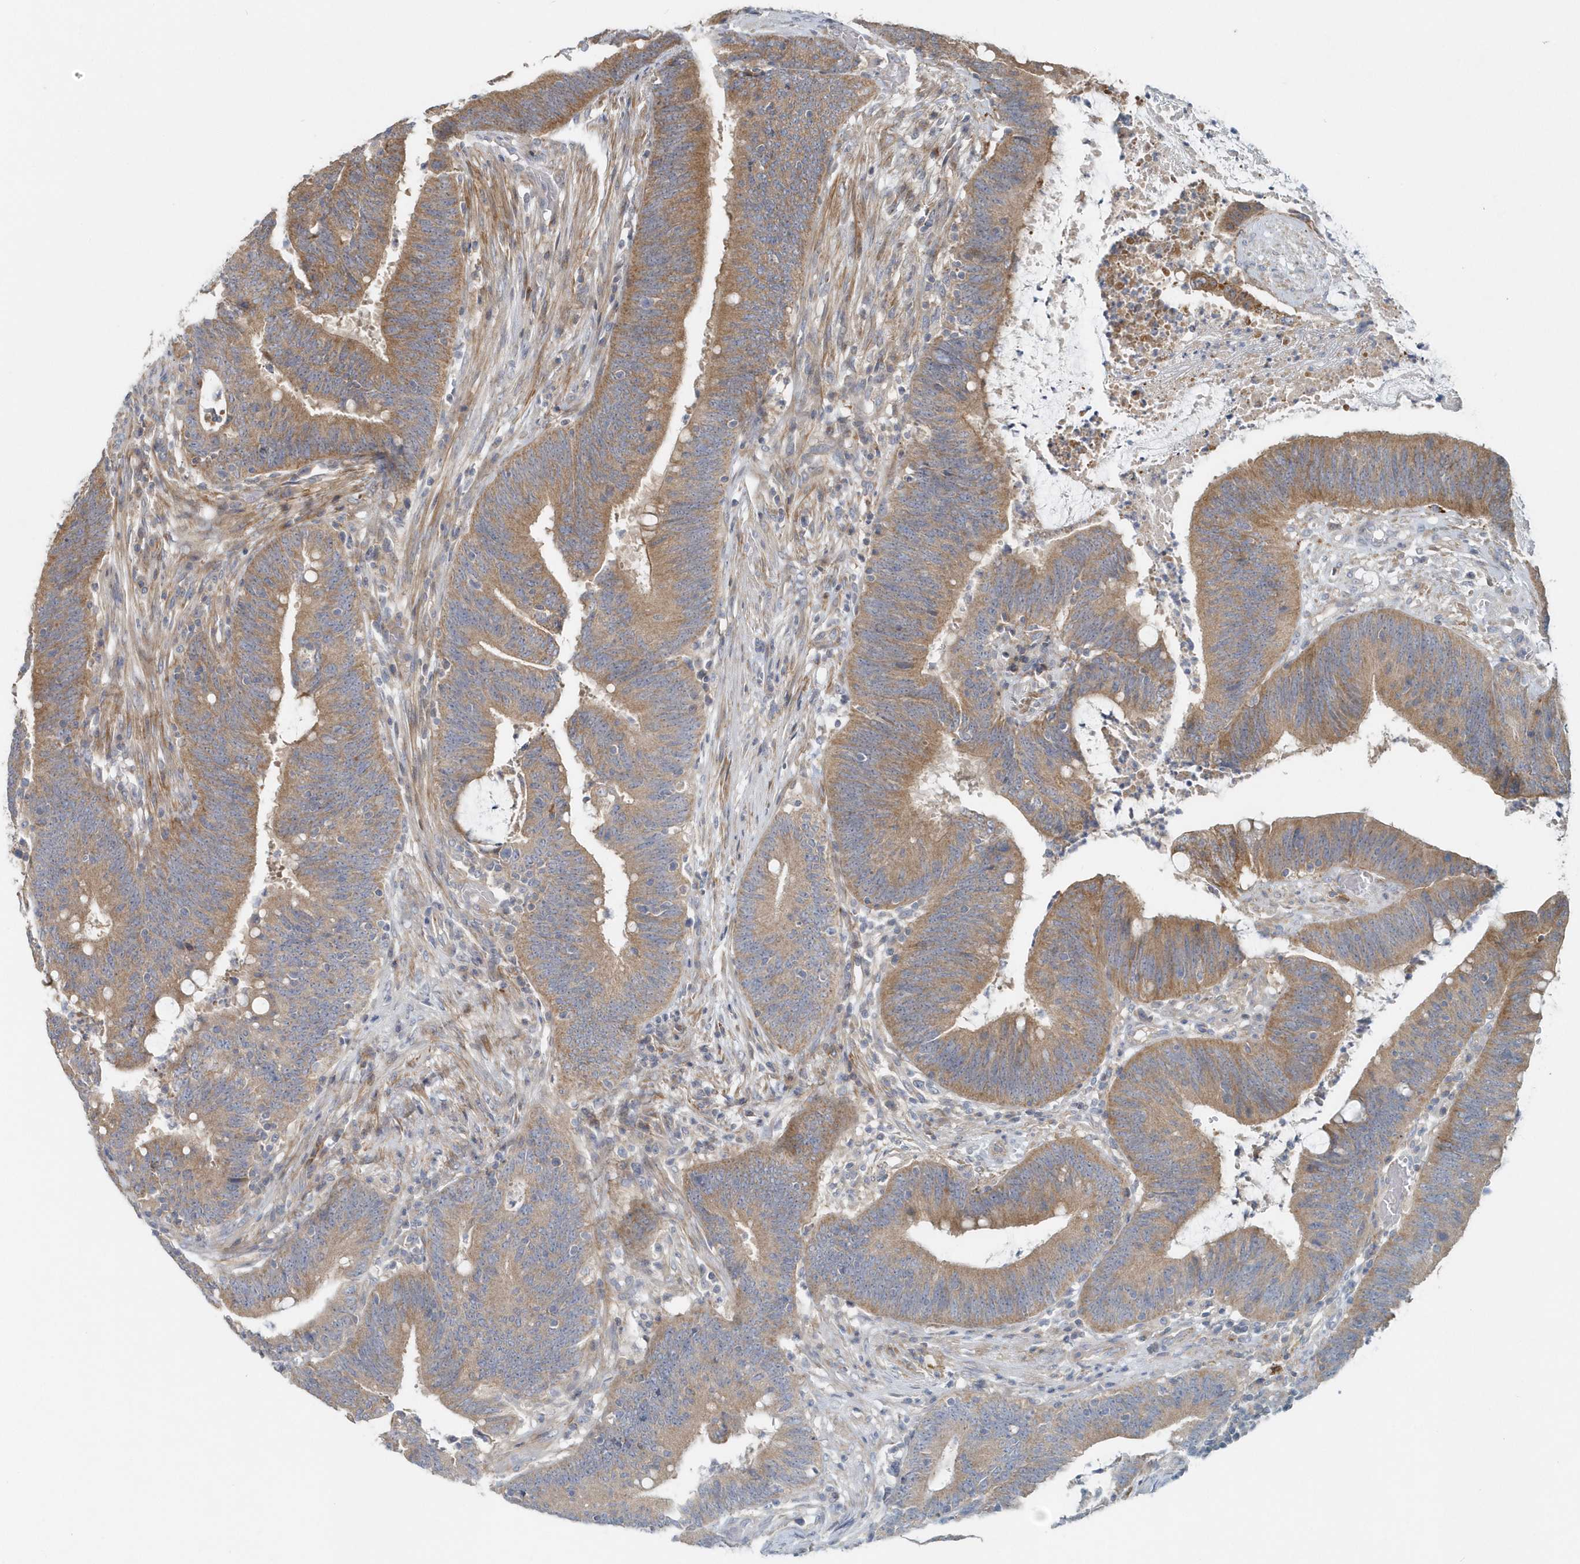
{"staining": {"intensity": "moderate", "quantity": ">75%", "location": "cytoplasmic/membranous"}, "tissue": "colorectal cancer", "cell_type": "Tumor cells", "image_type": "cancer", "snomed": [{"axis": "morphology", "description": "Adenocarcinoma, NOS"}, {"axis": "topography", "description": "Rectum"}], "caption": "IHC micrograph of human colorectal cancer stained for a protein (brown), which reveals medium levels of moderate cytoplasmic/membranous staining in approximately >75% of tumor cells.", "gene": "MMUT", "patient": {"sex": "female", "age": 66}}